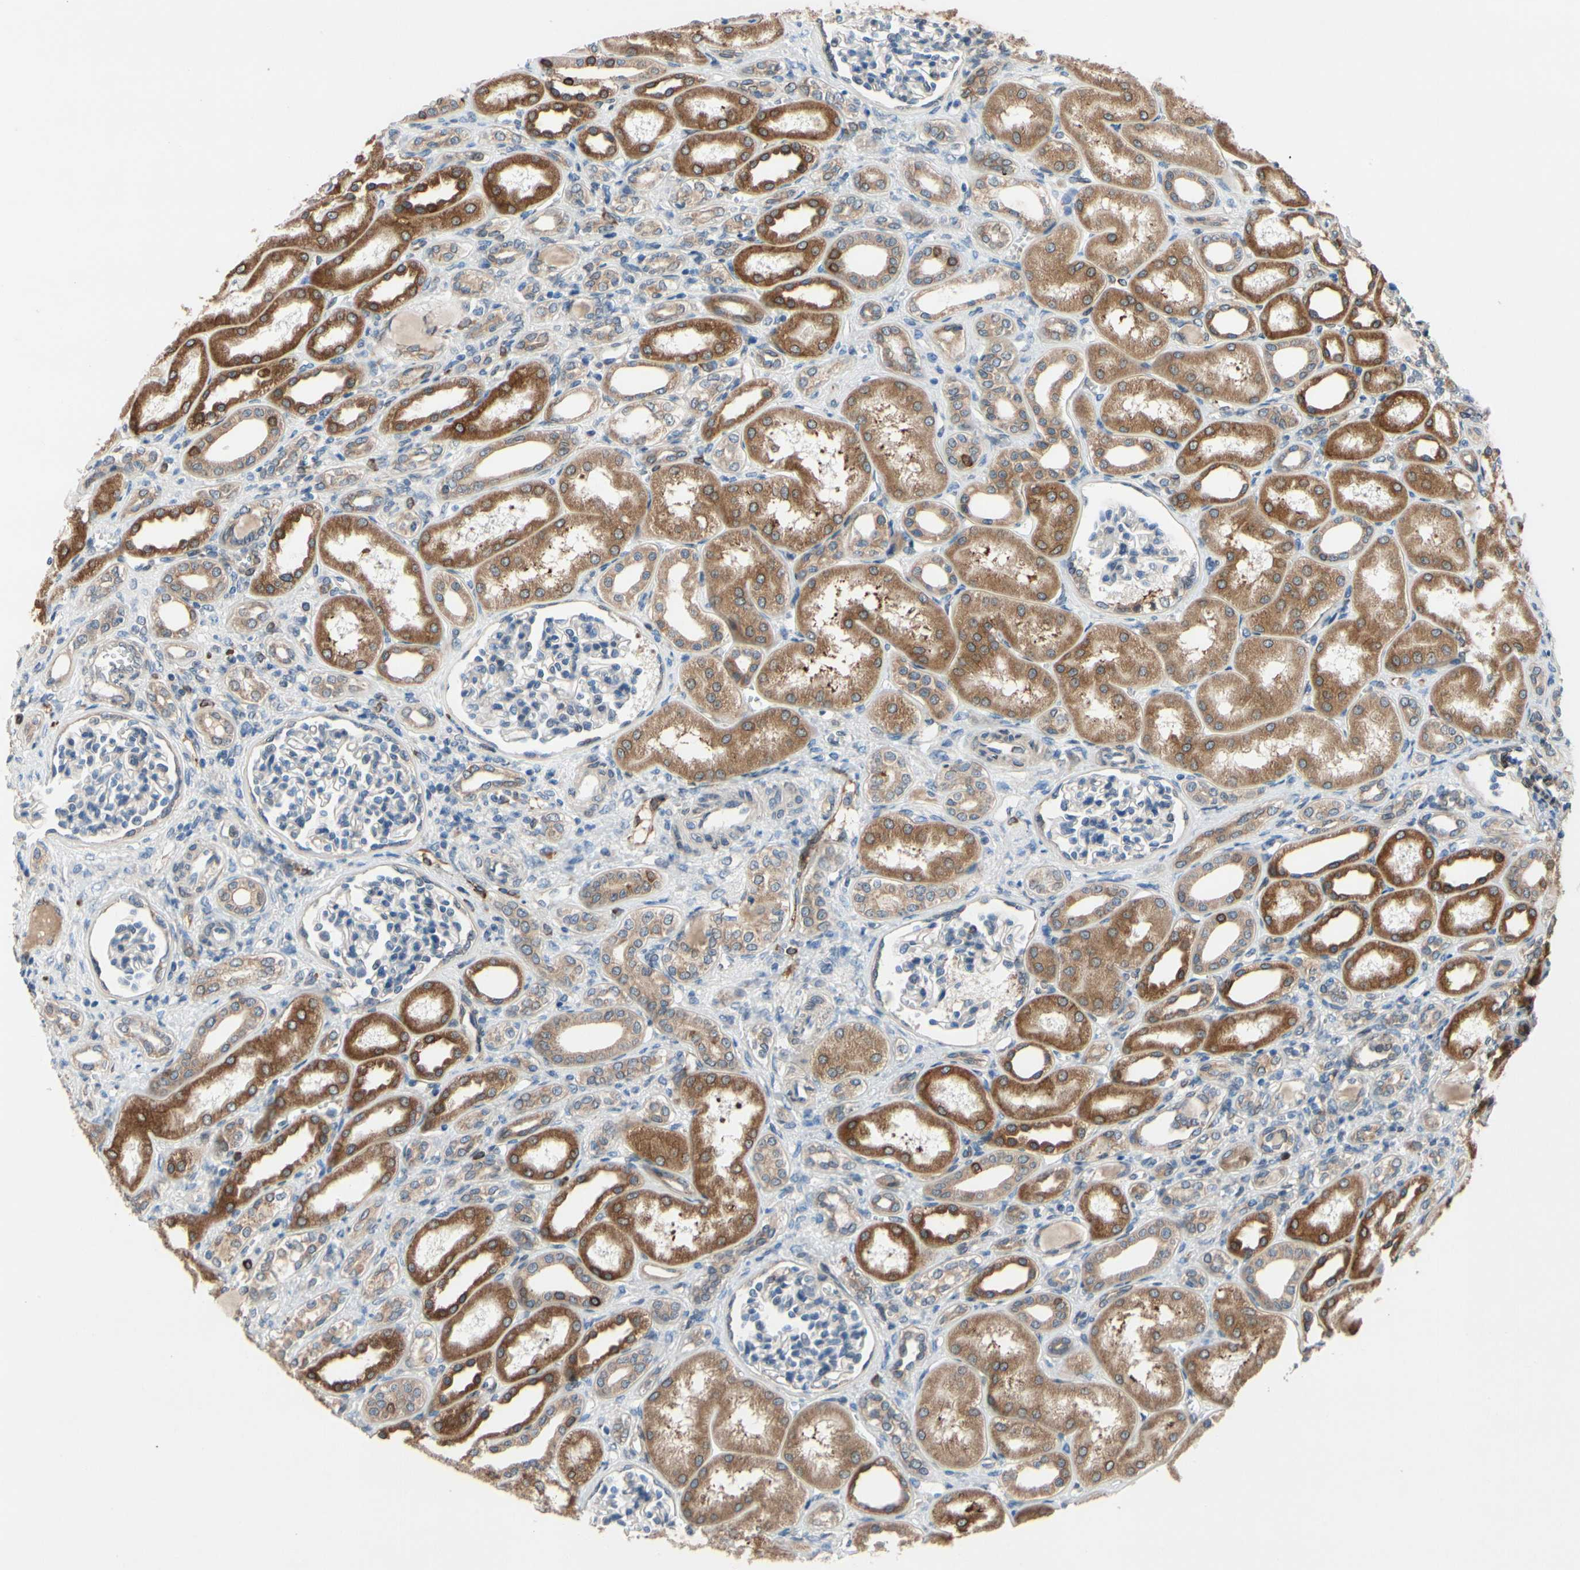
{"staining": {"intensity": "weak", "quantity": "<25%", "location": "cytoplasmic/membranous"}, "tissue": "kidney", "cell_type": "Cells in glomeruli", "image_type": "normal", "snomed": [{"axis": "morphology", "description": "Normal tissue, NOS"}, {"axis": "topography", "description": "Kidney"}], "caption": "Photomicrograph shows no significant protein staining in cells in glomeruli of normal kidney. Nuclei are stained in blue.", "gene": "PRXL2A", "patient": {"sex": "male", "age": 7}}